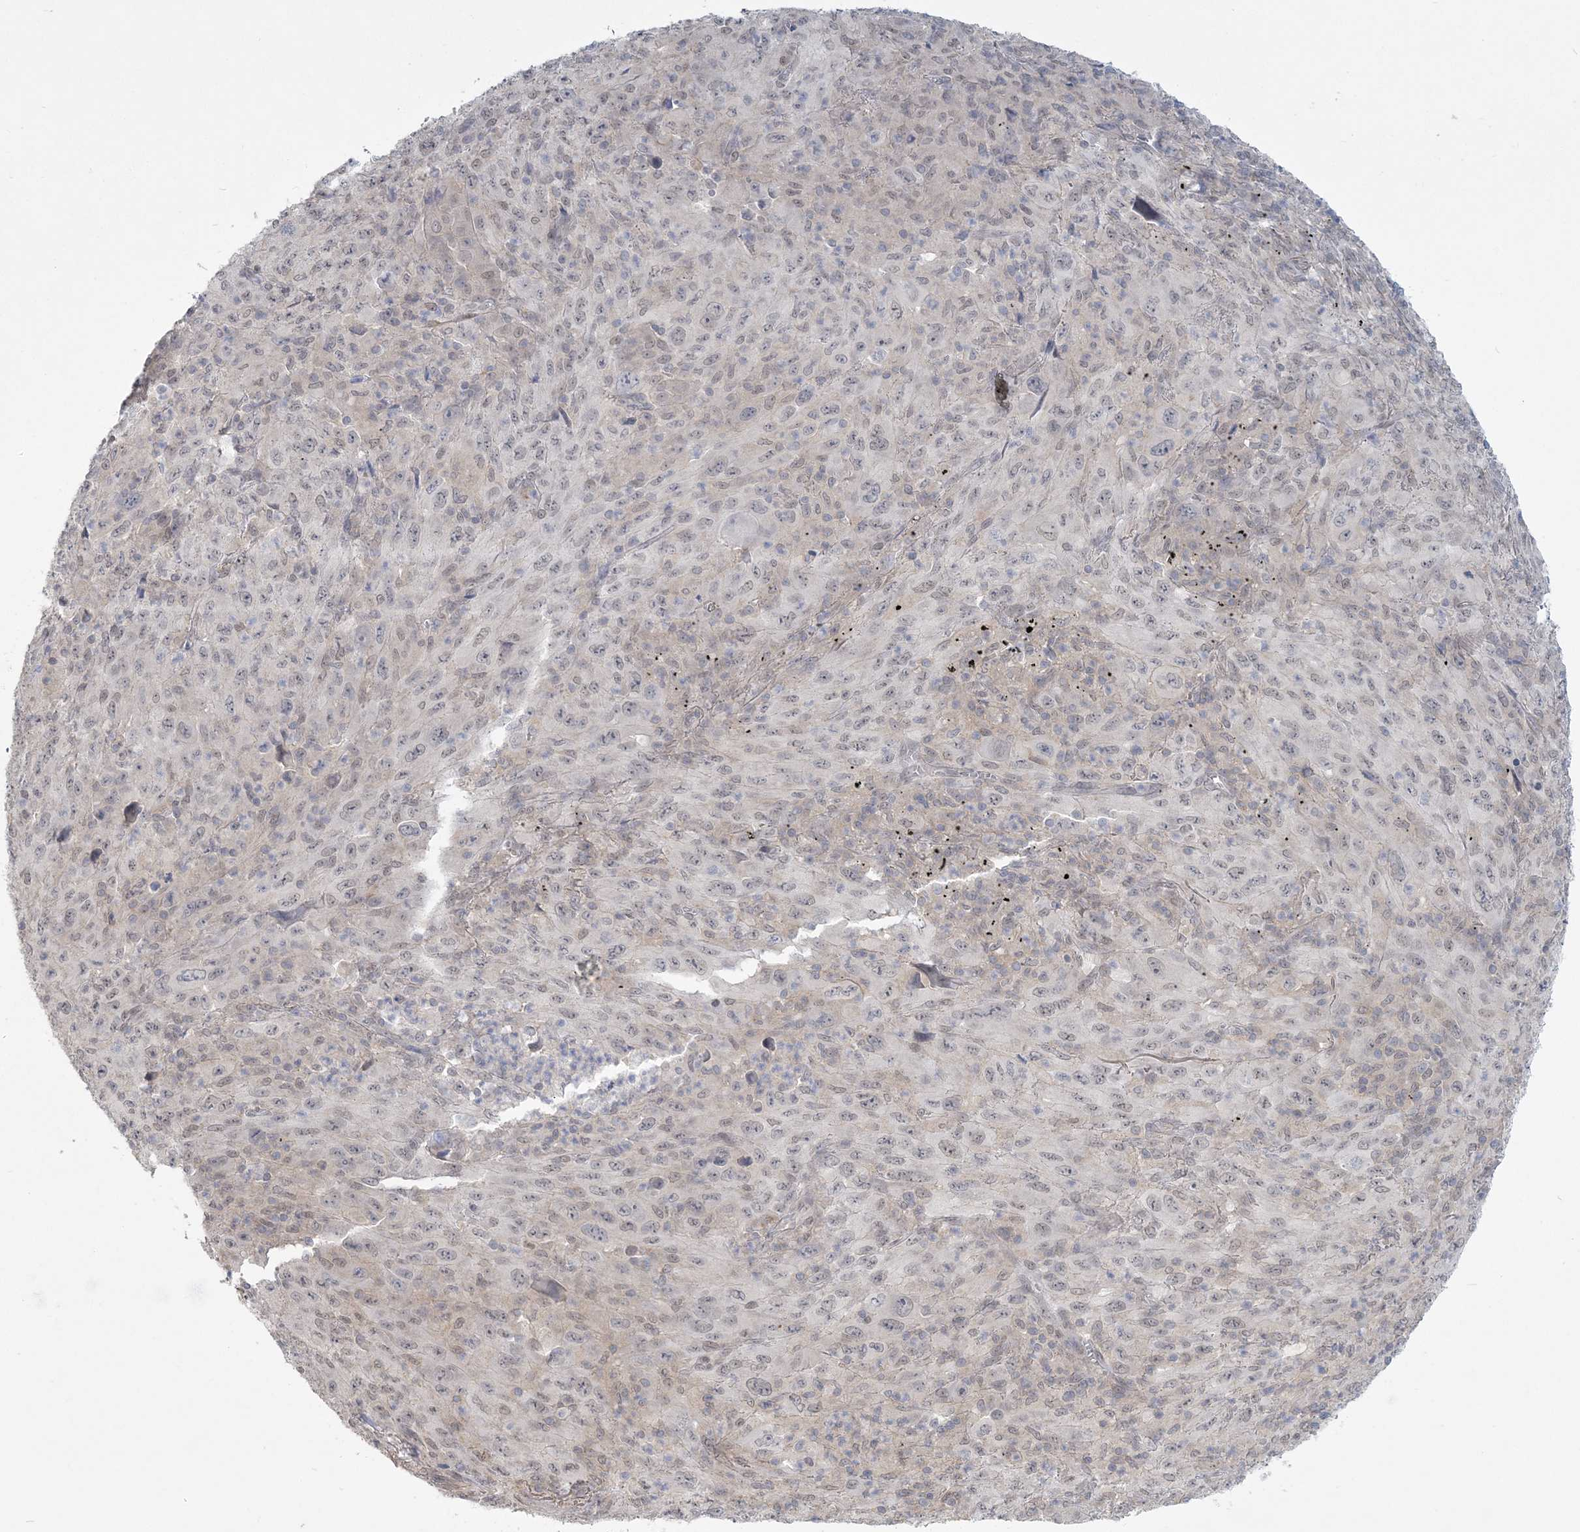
{"staining": {"intensity": "weak", "quantity": "25%-75%", "location": "nuclear"}, "tissue": "melanoma", "cell_type": "Tumor cells", "image_type": "cancer", "snomed": [{"axis": "morphology", "description": "Malignant melanoma, Metastatic site"}, {"axis": "topography", "description": "Skin"}], "caption": "The photomicrograph reveals a brown stain indicating the presence of a protein in the nuclear of tumor cells in malignant melanoma (metastatic site).", "gene": "ANKS1A", "patient": {"sex": "female", "age": 56}}